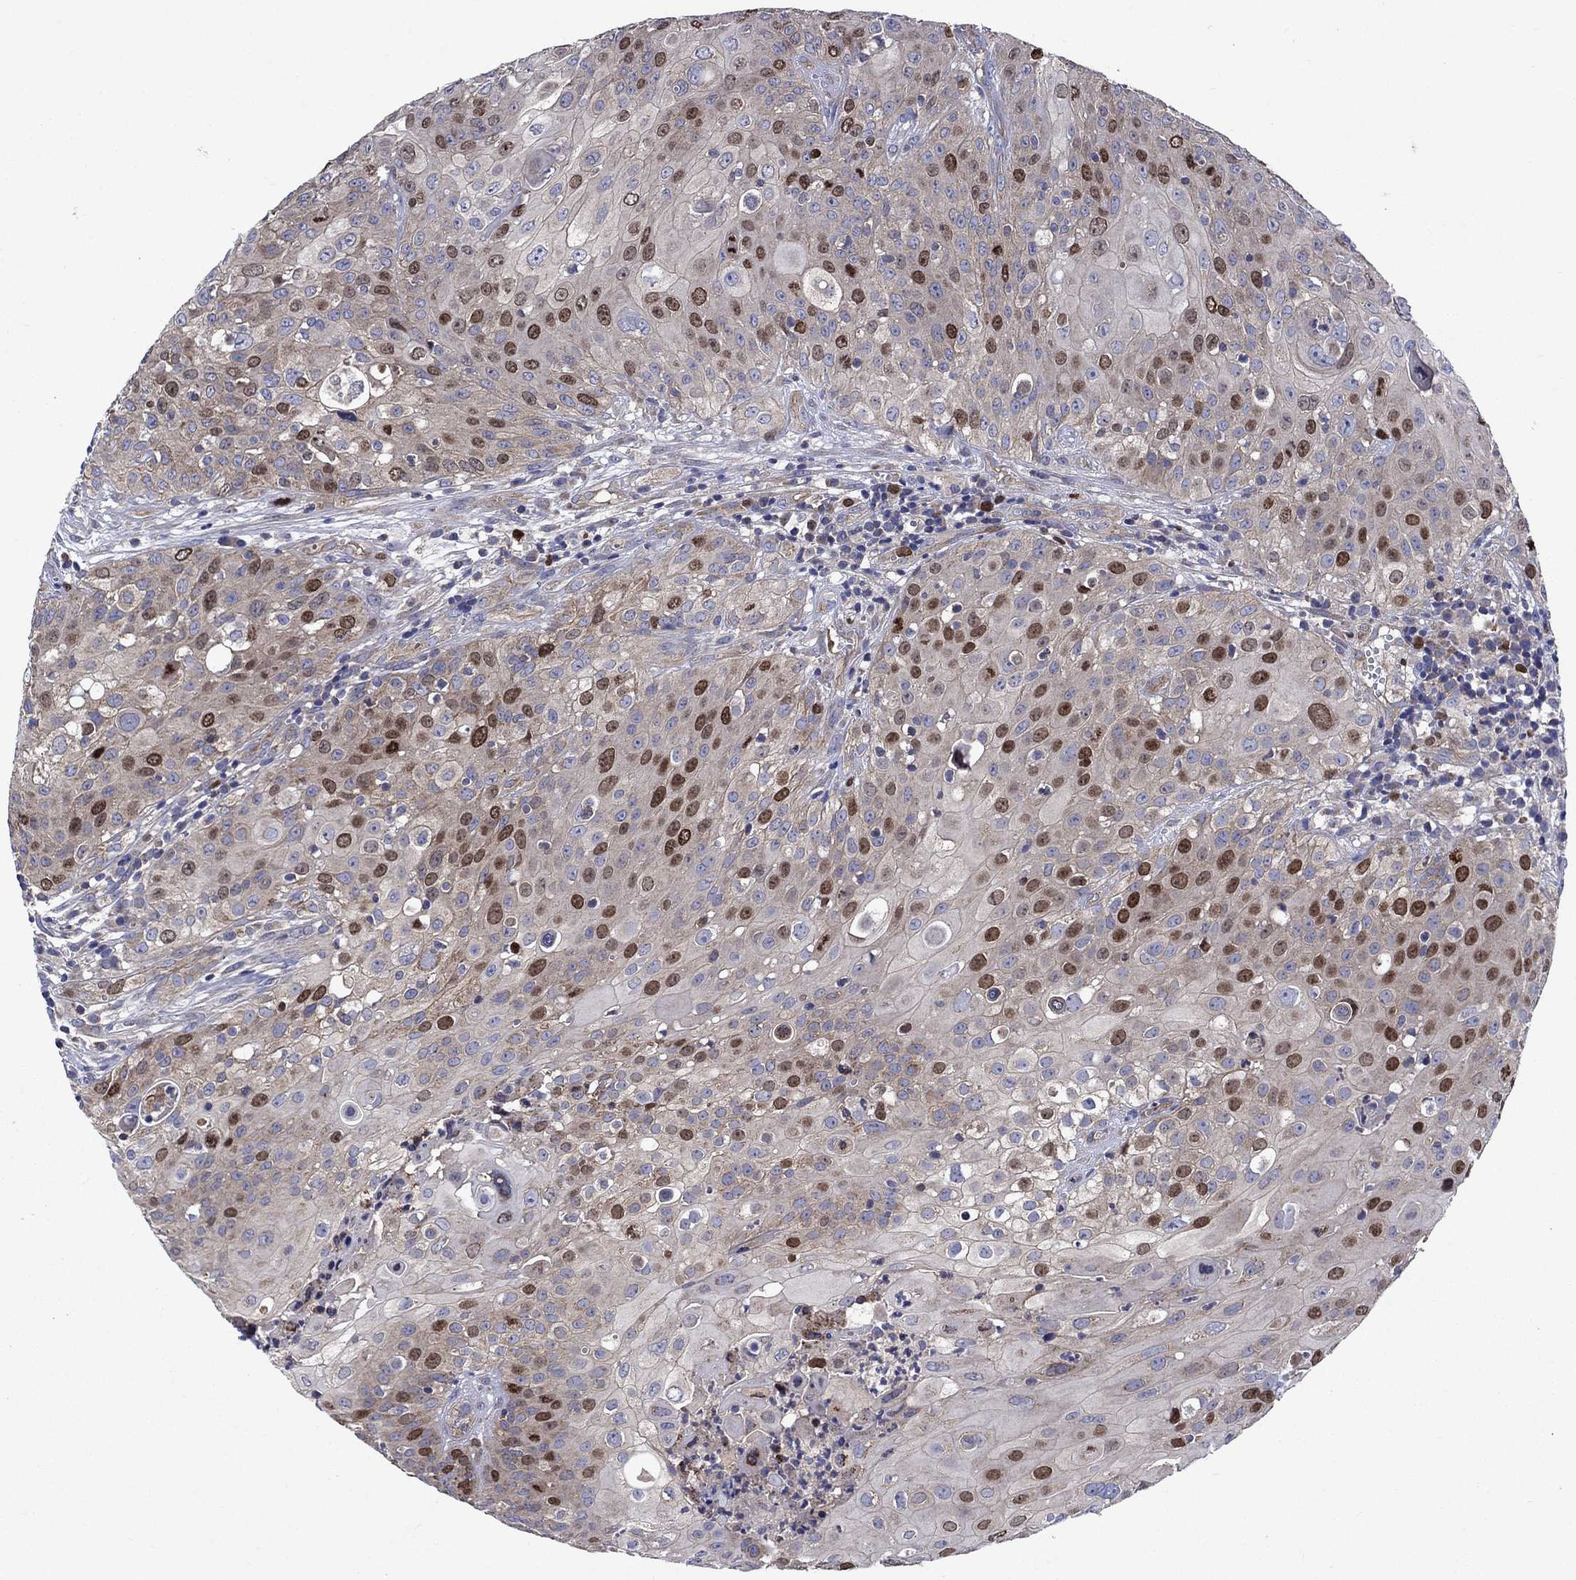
{"staining": {"intensity": "strong", "quantity": "<25%", "location": "nuclear"}, "tissue": "urothelial cancer", "cell_type": "Tumor cells", "image_type": "cancer", "snomed": [{"axis": "morphology", "description": "Urothelial carcinoma, High grade"}, {"axis": "topography", "description": "Urinary bladder"}], "caption": "Urothelial cancer tissue reveals strong nuclear staining in about <25% of tumor cells (Stains: DAB in brown, nuclei in blue, Microscopy: brightfield microscopy at high magnification).", "gene": "KIF22", "patient": {"sex": "female", "age": 79}}